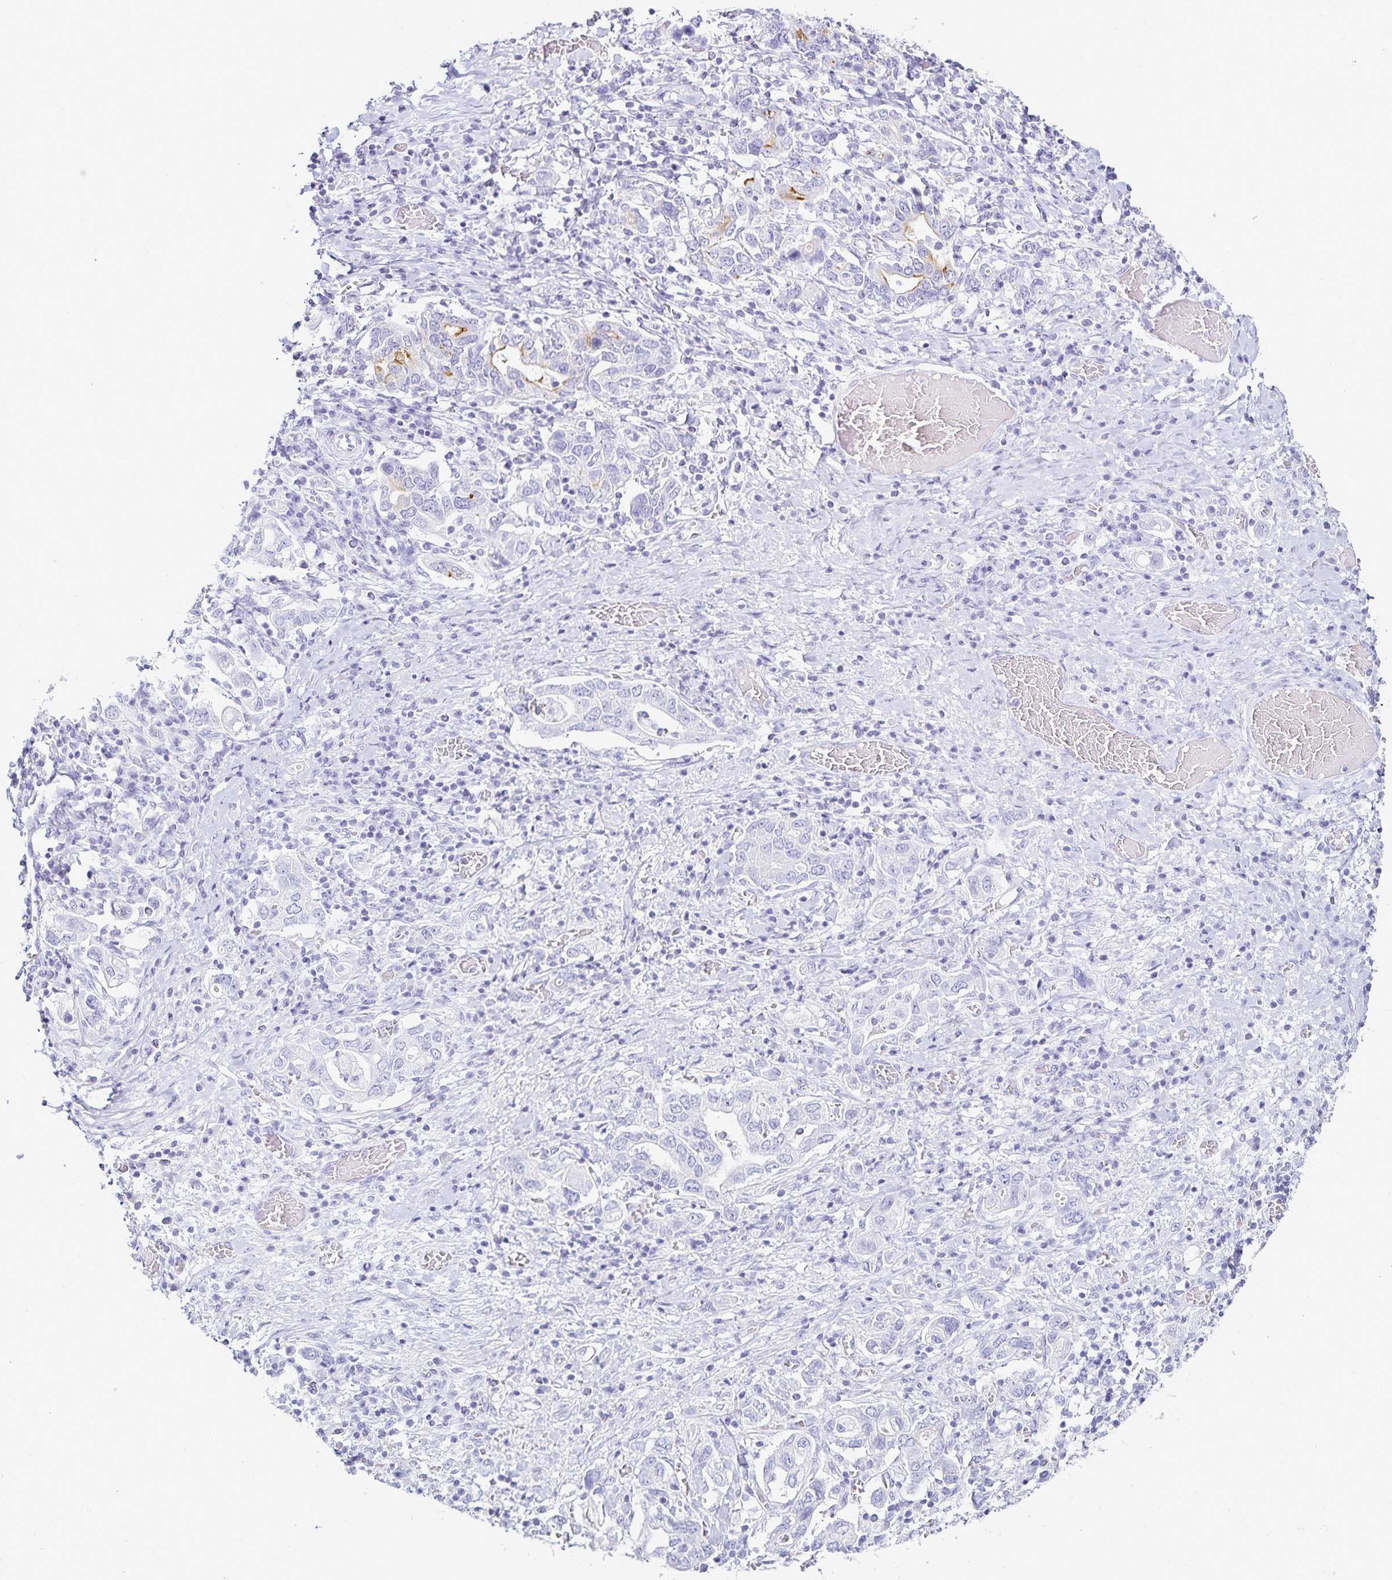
{"staining": {"intensity": "strong", "quantity": "<25%", "location": "cytoplasmic/membranous"}, "tissue": "stomach cancer", "cell_type": "Tumor cells", "image_type": "cancer", "snomed": [{"axis": "morphology", "description": "Adenocarcinoma, NOS"}, {"axis": "topography", "description": "Stomach, upper"}, {"axis": "topography", "description": "Stomach"}], "caption": "Immunohistochemical staining of stomach adenocarcinoma reveals strong cytoplasmic/membranous protein positivity in approximately <25% of tumor cells.", "gene": "GP2", "patient": {"sex": "male", "age": 62}}